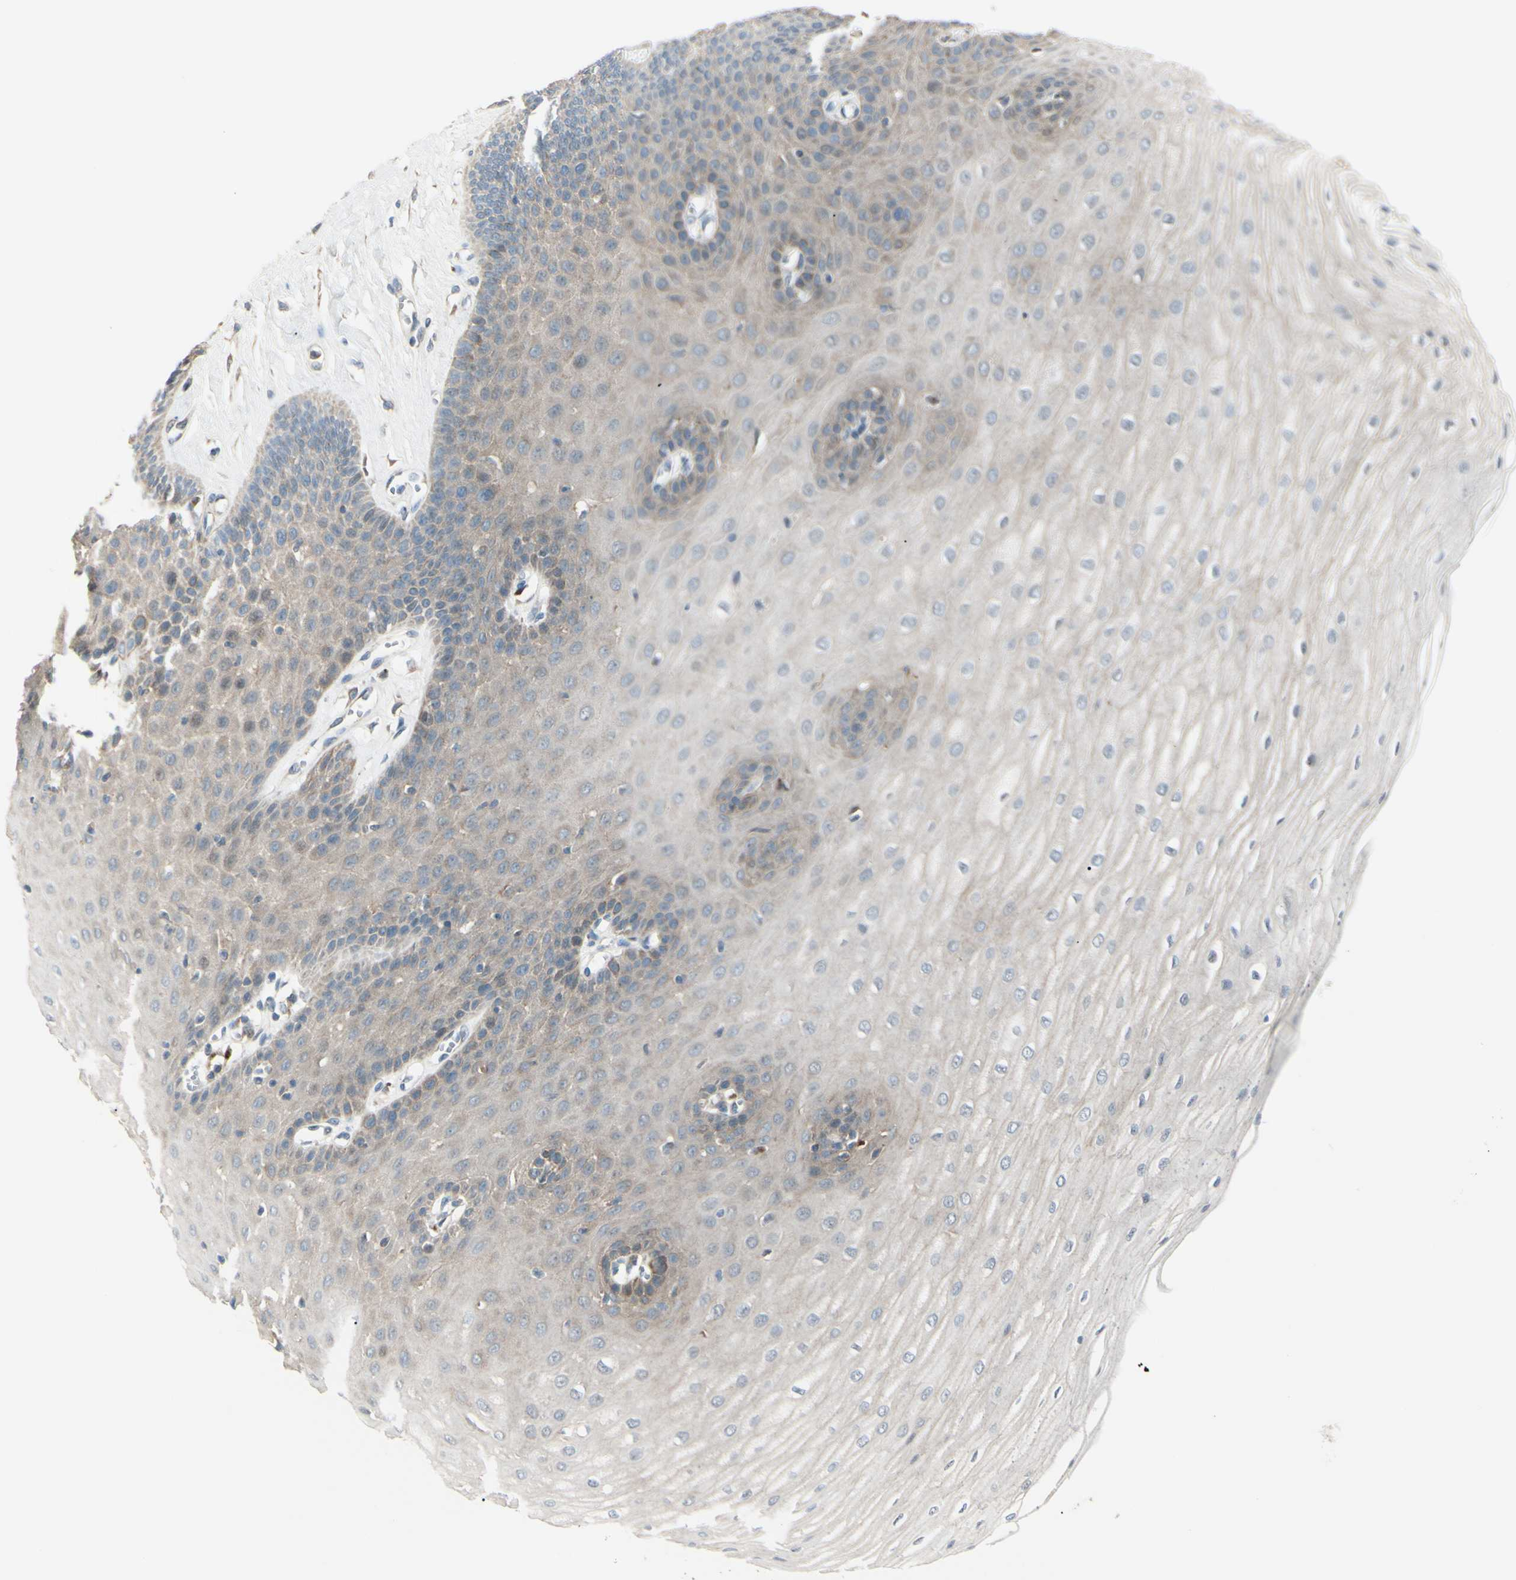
{"staining": {"intensity": "weak", "quantity": "25%-75%", "location": "cytoplasmic/membranous"}, "tissue": "esophagus", "cell_type": "Squamous epithelial cells", "image_type": "normal", "snomed": [{"axis": "morphology", "description": "Normal tissue, NOS"}, {"axis": "morphology", "description": "Squamous cell carcinoma, NOS"}, {"axis": "topography", "description": "Esophagus"}], "caption": "Immunohistochemical staining of benign human esophagus displays 25%-75% levels of weak cytoplasmic/membranous protein positivity in approximately 25%-75% of squamous epithelial cells. Nuclei are stained in blue.", "gene": "LMTK2", "patient": {"sex": "male", "age": 65}}